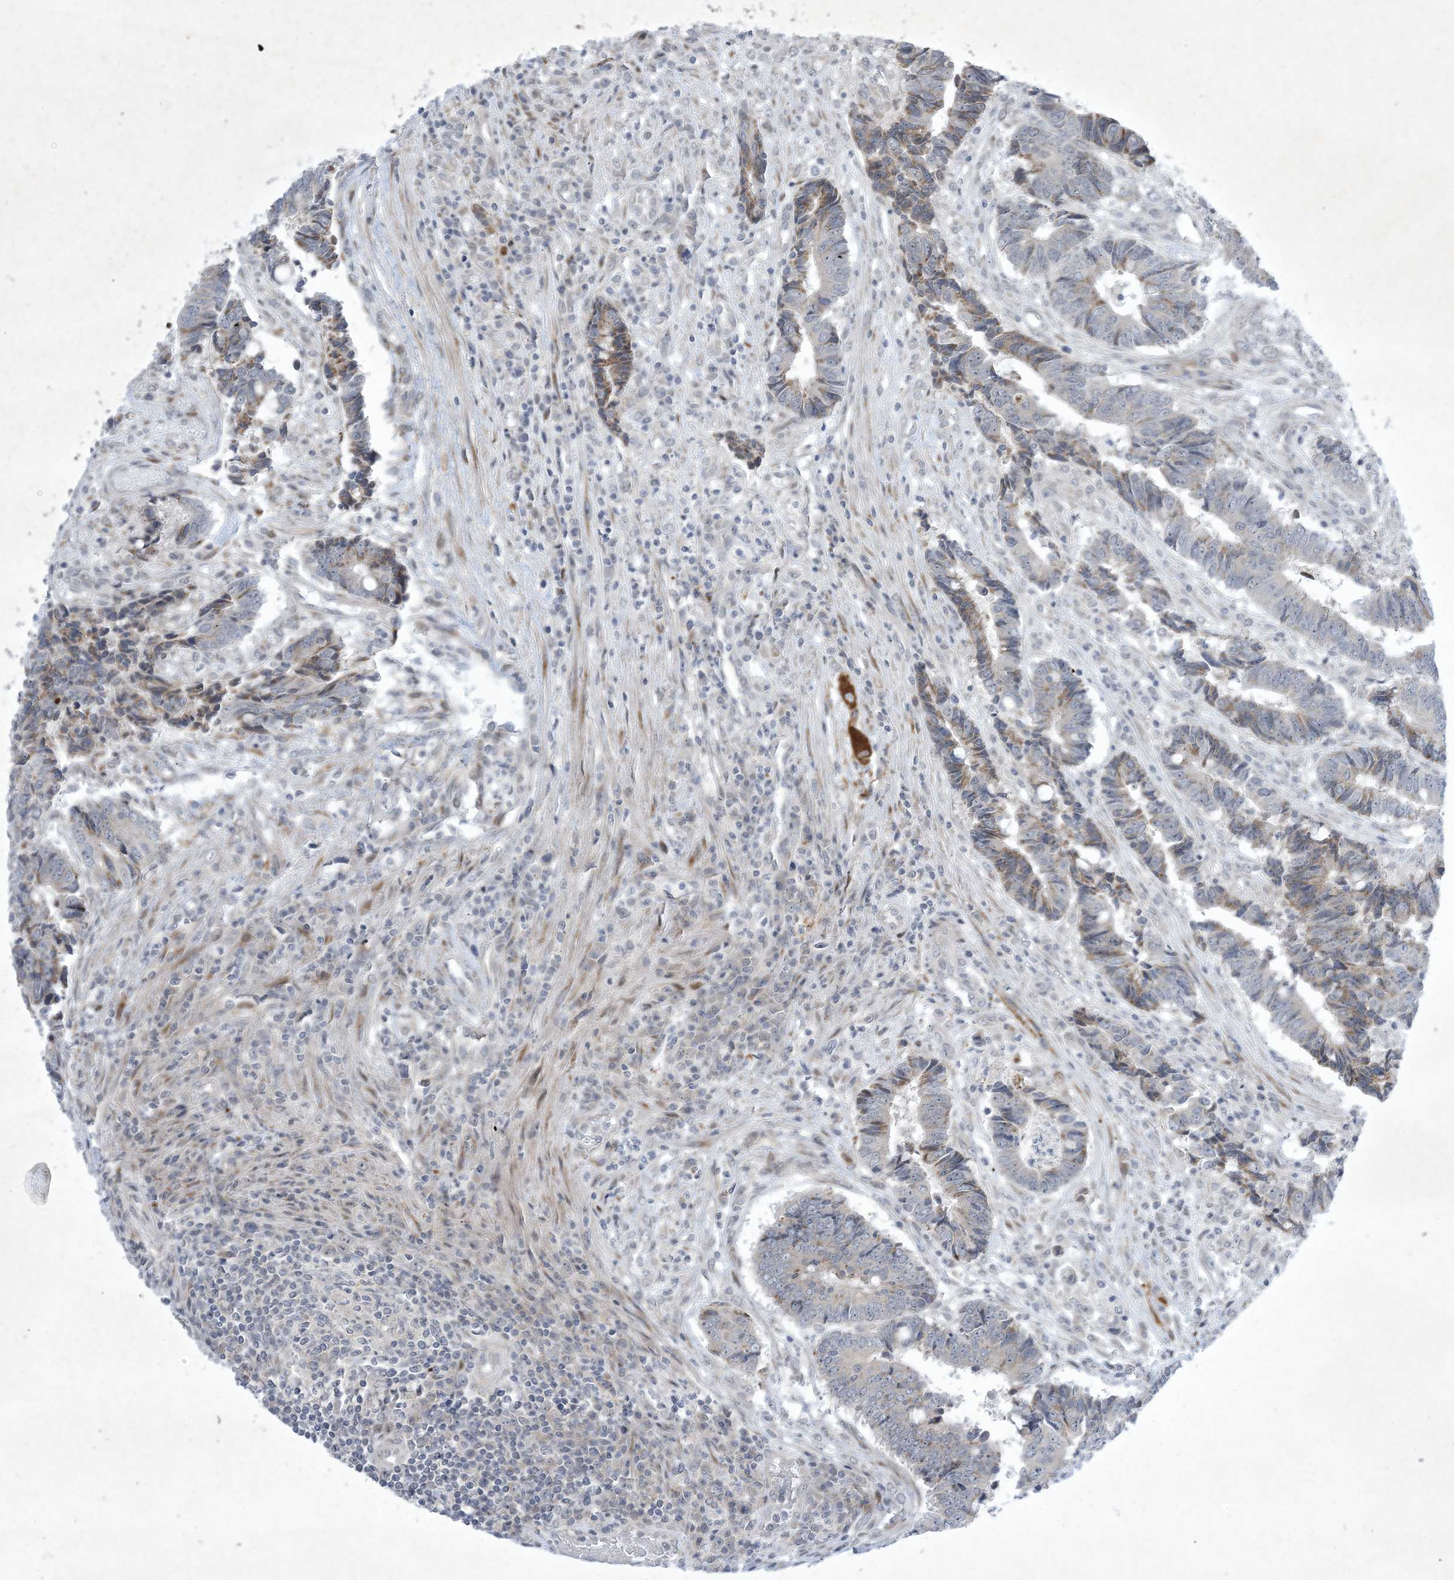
{"staining": {"intensity": "negative", "quantity": "none", "location": "none"}, "tissue": "colorectal cancer", "cell_type": "Tumor cells", "image_type": "cancer", "snomed": [{"axis": "morphology", "description": "Adenocarcinoma, NOS"}, {"axis": "topography", "description": "Rectum"}], "caption": "A high-resolution micrograph shows immunohistochemistry staining of adenocarcinoma (colorectal), which reveals no significant expression in tumor cells. The staining is performed using DAB brown chromogen with nuclei counter-stained in using hematoxylin.", "gene": "SOGA3", "patient": {"sex": "male", "age": 84}}